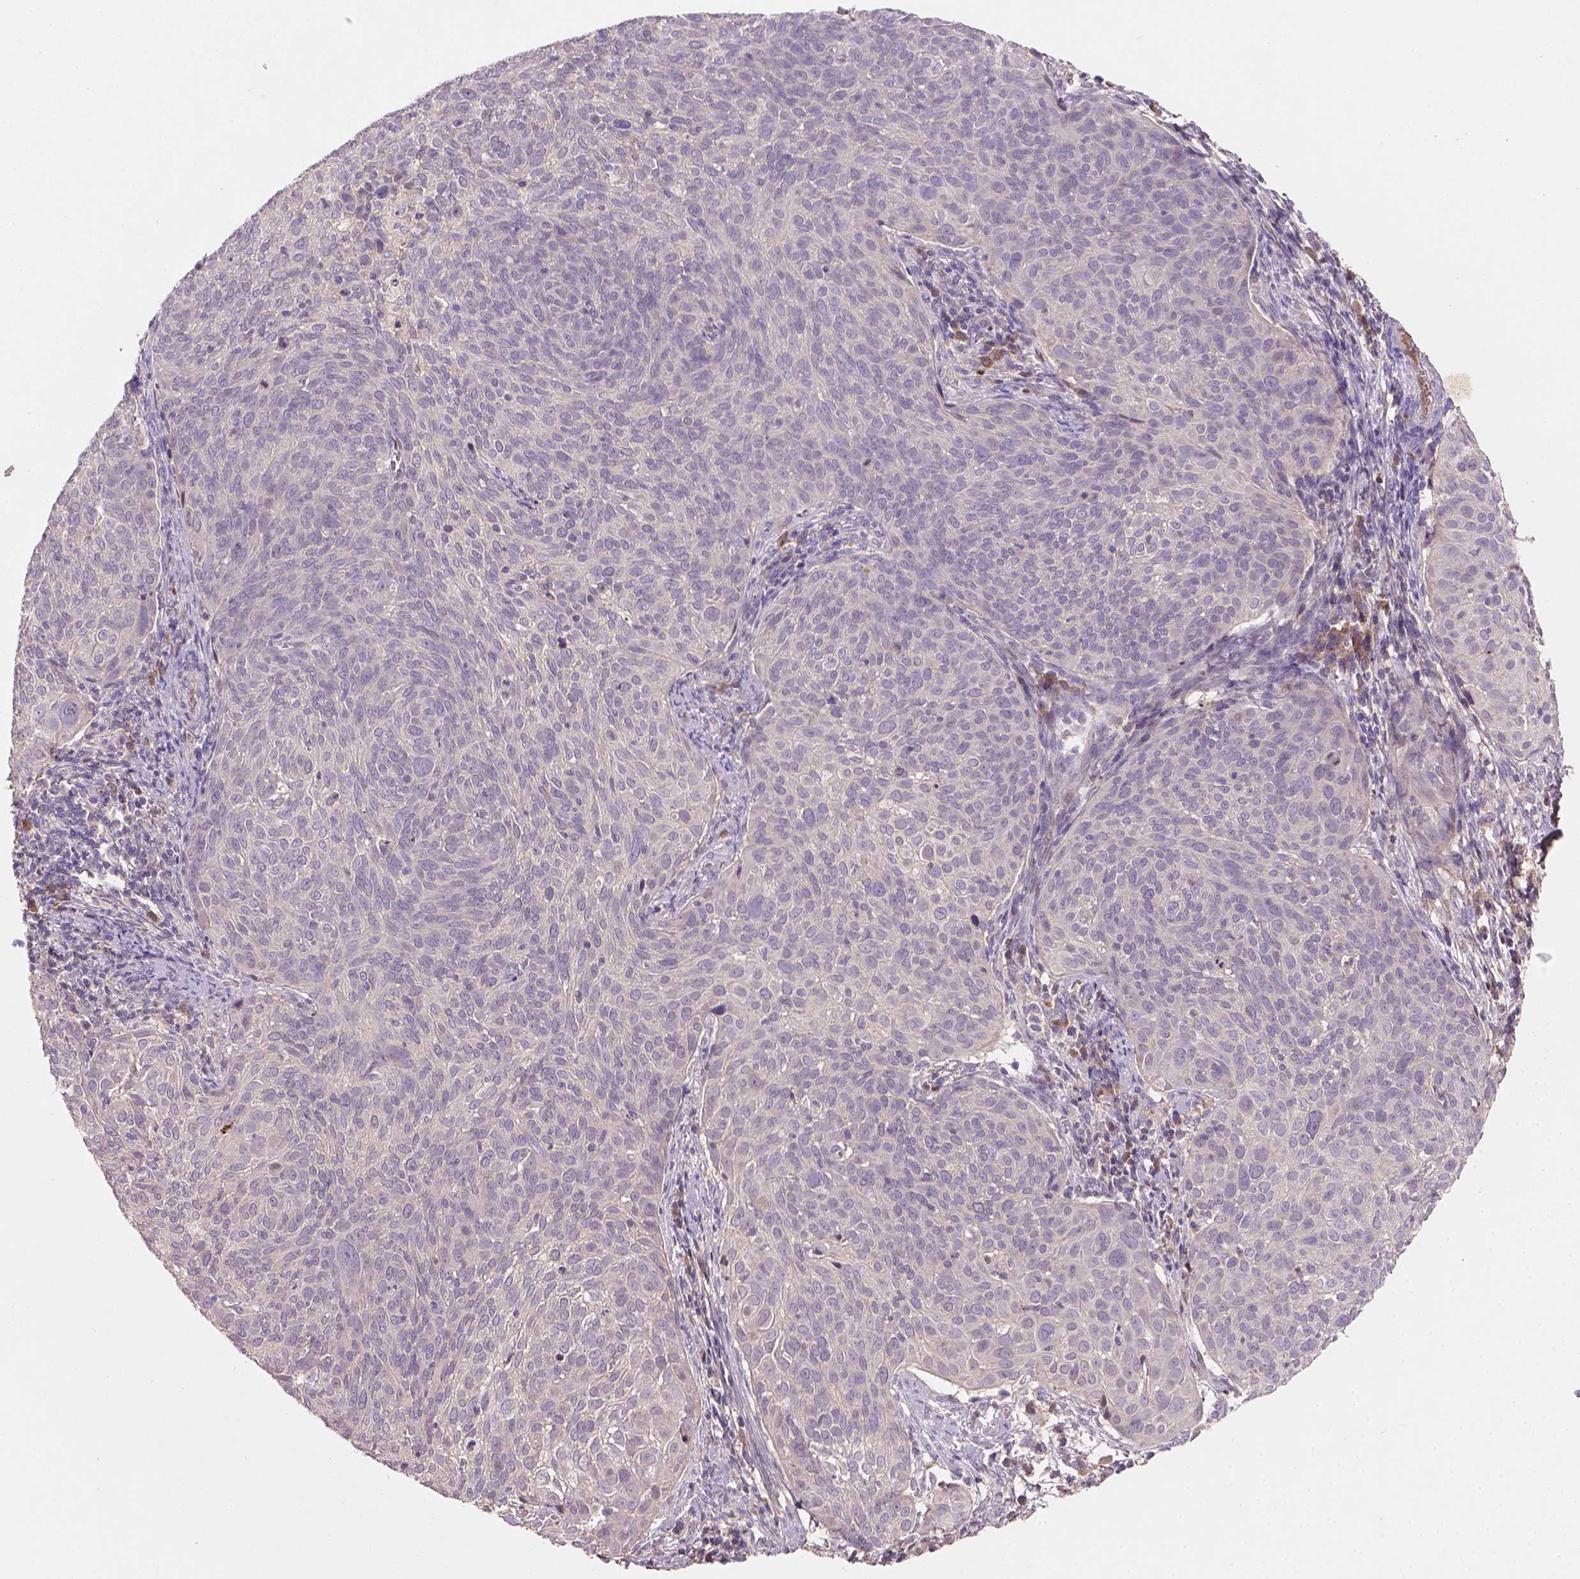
{"staining": {"intensity": "negative", "quantity": "none", "location": "none"}, "tissue": "cervical cancer", "cell_type": "Tumor cells", "image_type": "cancer", "snomed": [{"axis": "morphology", "description": "Squamous cell carcinoma, NOS"}, {"axis": "topography", "description": "Cervix"}], "caption": "Immunohistochemical staining of human cervical cancer shows no significant staining in tumor cells.", "gene": "SOX17", "patient": {"sex": "female", "age": 39}}